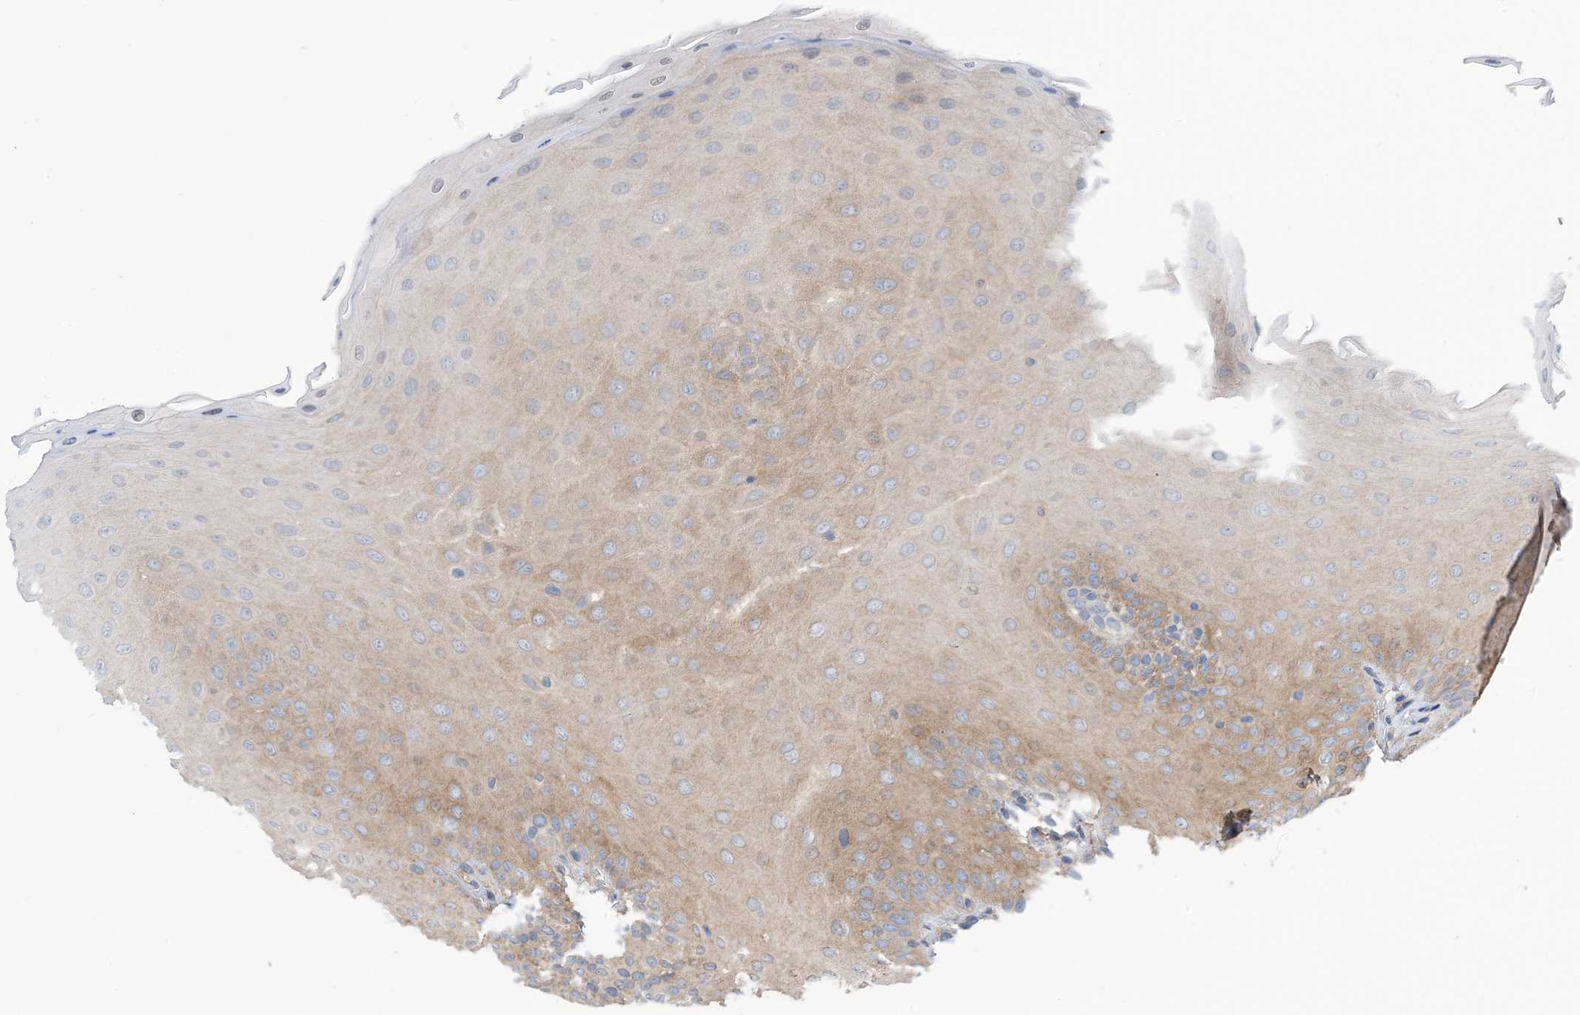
{"staining": {"intensity": "moderate", "quantity": ">75%", "location": "cytoplasmic/membranous"}, "tissue": "oral mucosa", "cell_type": "Squamous epithelial cells", "image_type": "normal", "snomed": [{"axis": "morphology", "description": "Normal tissue, NOS"}, {"axis": "topography", "description": "Oral tissue"}], "caption": "Immunohistochemistry of benign oral mucosa exhibits medium levels of moderate cytoplasmic/membranous staining in approximately >75% of squamous epithelial cells. The staining was performed using DAB (3,3'-diaminobenzidine), with brown indicating positive protein expression. Nuclei are stained blue with hematoxylin.", "gene": "EHBP1", "patient": {"sex": "female", "age": 68}}